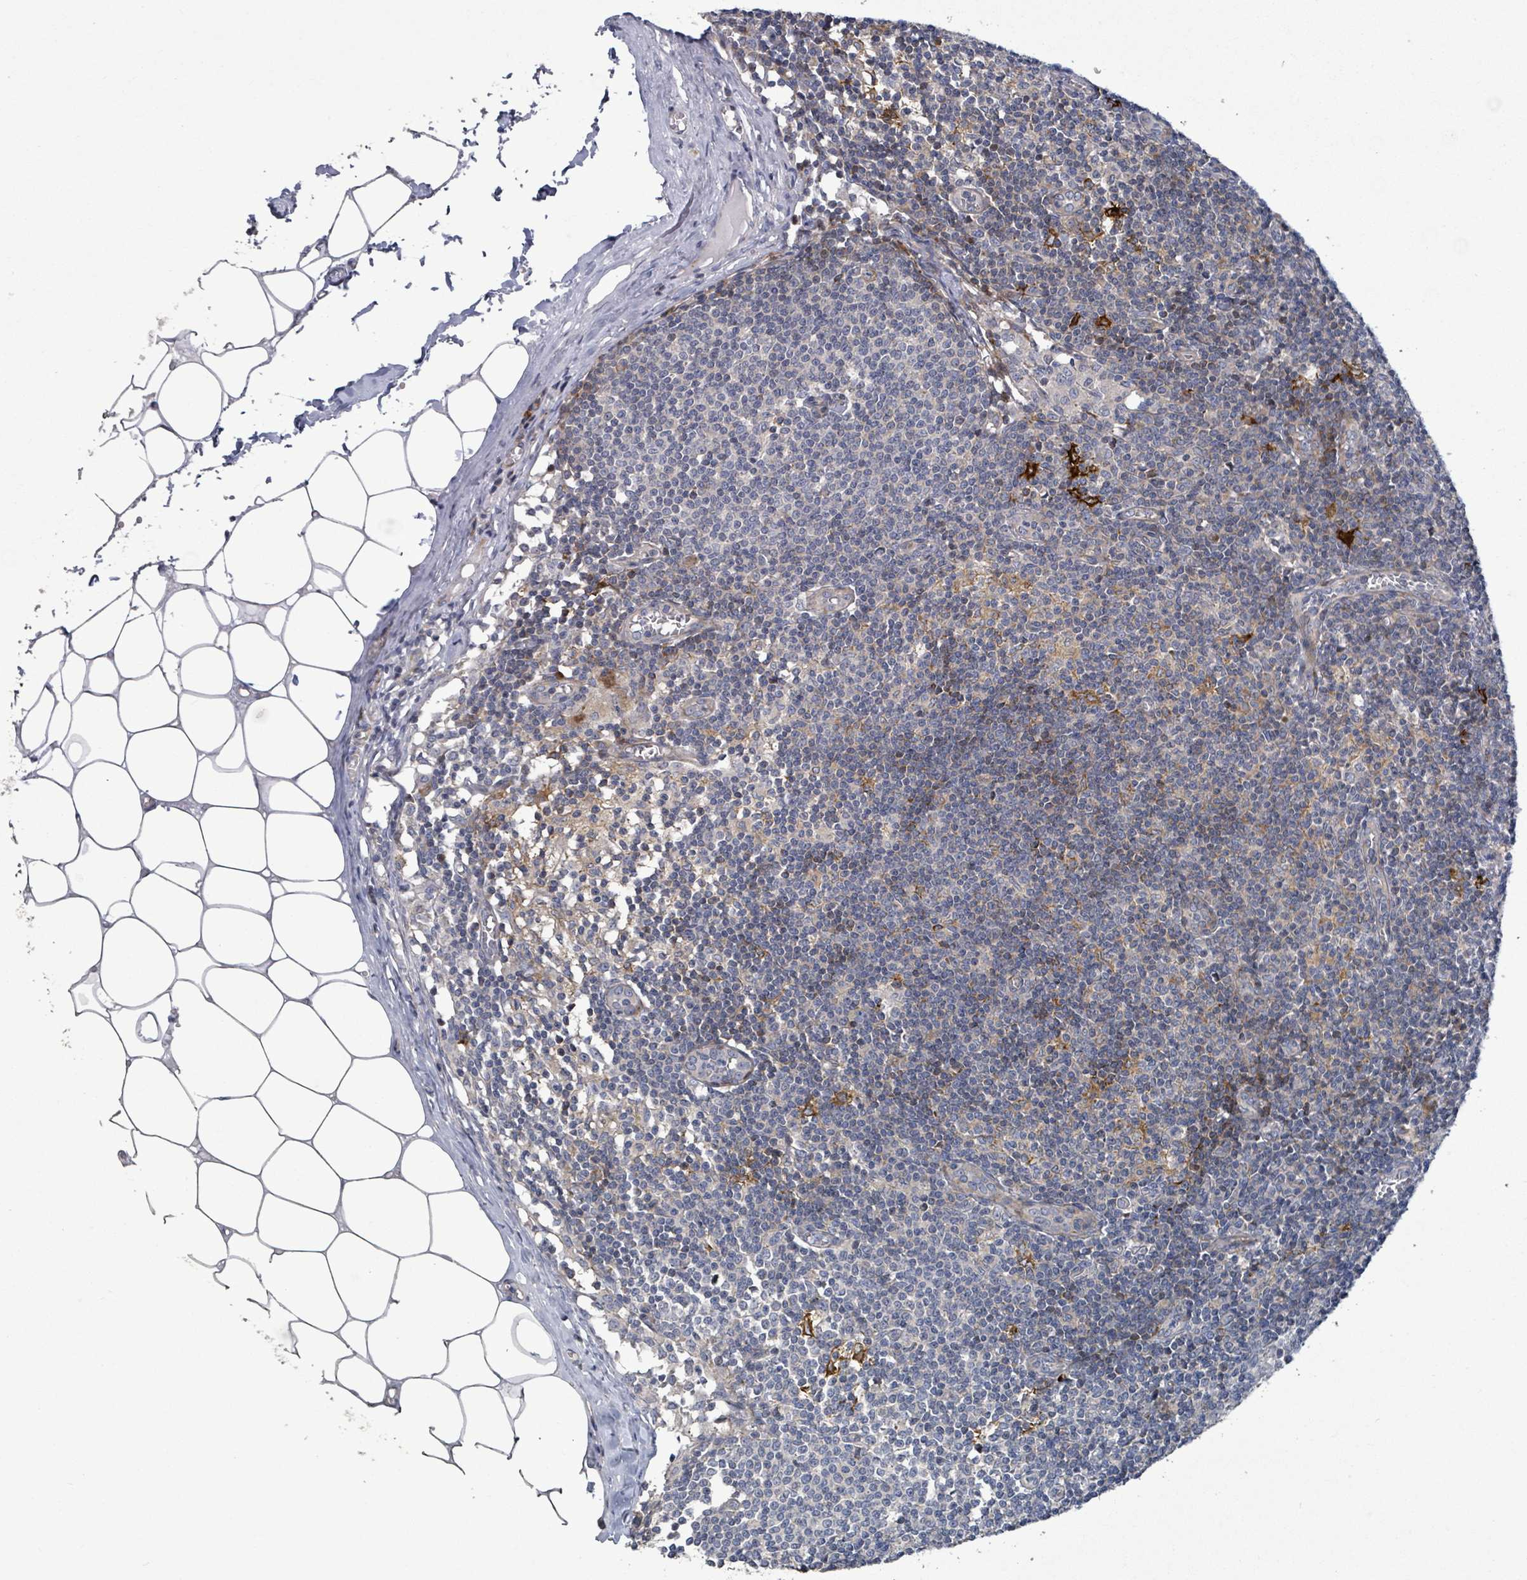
{"staining": {"intensity": "moderate", "quantity": "<25%", "location": "cytoplasmic/membranous"}, "tissue": "lymph node", "cell_type": "Germinal center cells", "image_type": "normal", "snomed": [{"axis": "morphology", "description": "Normal tissue, NOS"}, {"axis": "topography", "description": "Lymph node"}], "caption": "Immunohistochemistry (IHC) staining of normal lymph node, which demonstrates low levels of moderate cytoplasmic/membranous positivity in about <25% of germinal center cells indicating moderate cytoplasmic/membranous protein staining. The staining was performed using DAB (brown) for protein detection and nuclei were counterstained in hematoxylin (blue).", "gene": "LILRA4", "patient": {"sex": "female", "age": 42}}